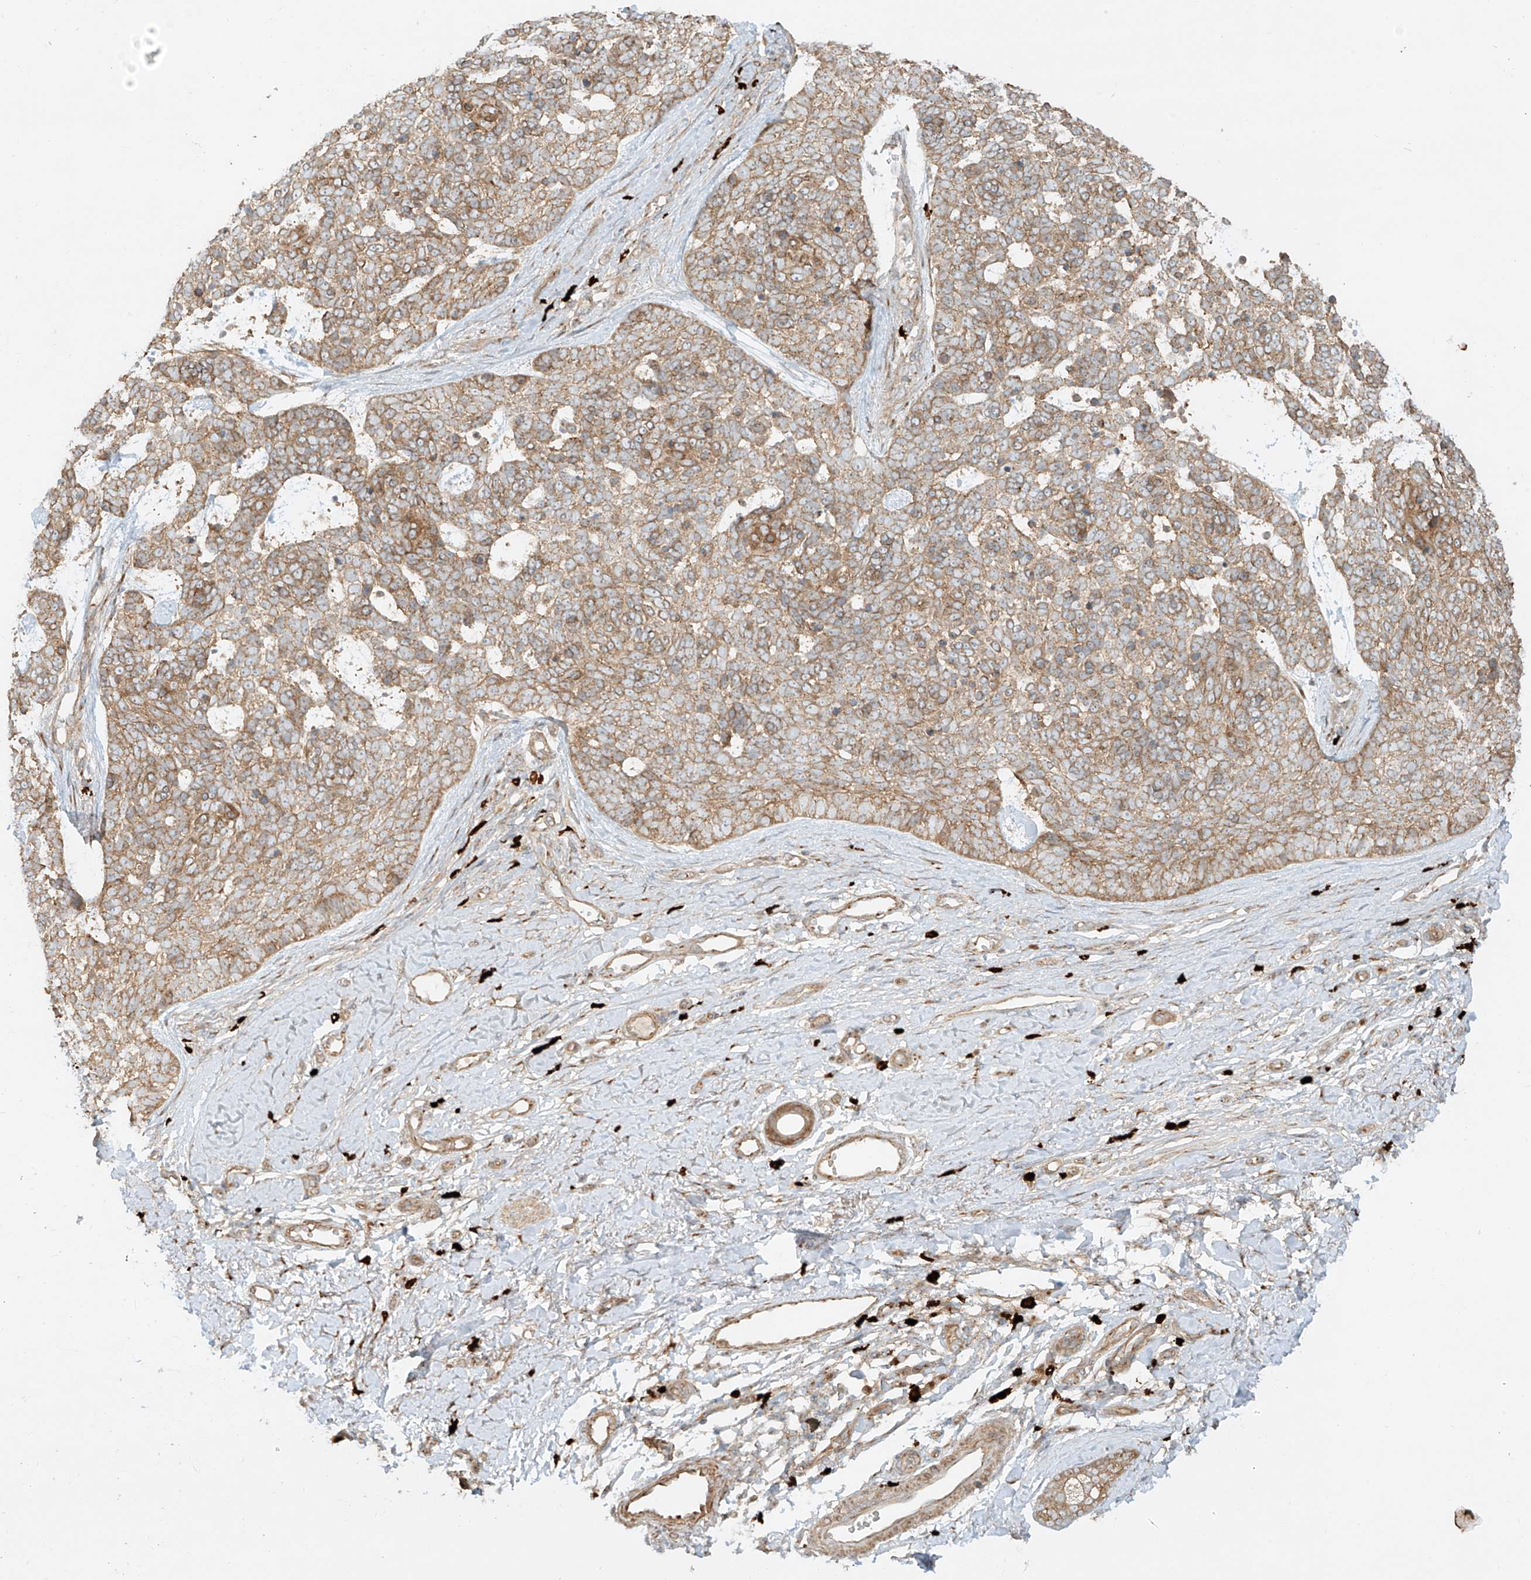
{"staining": {"intensity": "moderate", "quantity": ">75%", "location": "cytoplasmic/membranous"}, "tissue": "skin cancer", "cell_type": "Tumor cells", "image_type": "cancer", "snomed": [{"axis": "morphology", "description": "Basal cell carcinoma"}, {"axis": "topography", "description": "Skin"}], "caption": "The micrograph demonstrates staining of skin cancer, revealing moderate cytoplasmic/membranous protein expression (brown color) within tumor cells.", "gene": "ZNF287", "patient": {"sex": "female", "age": 81}}